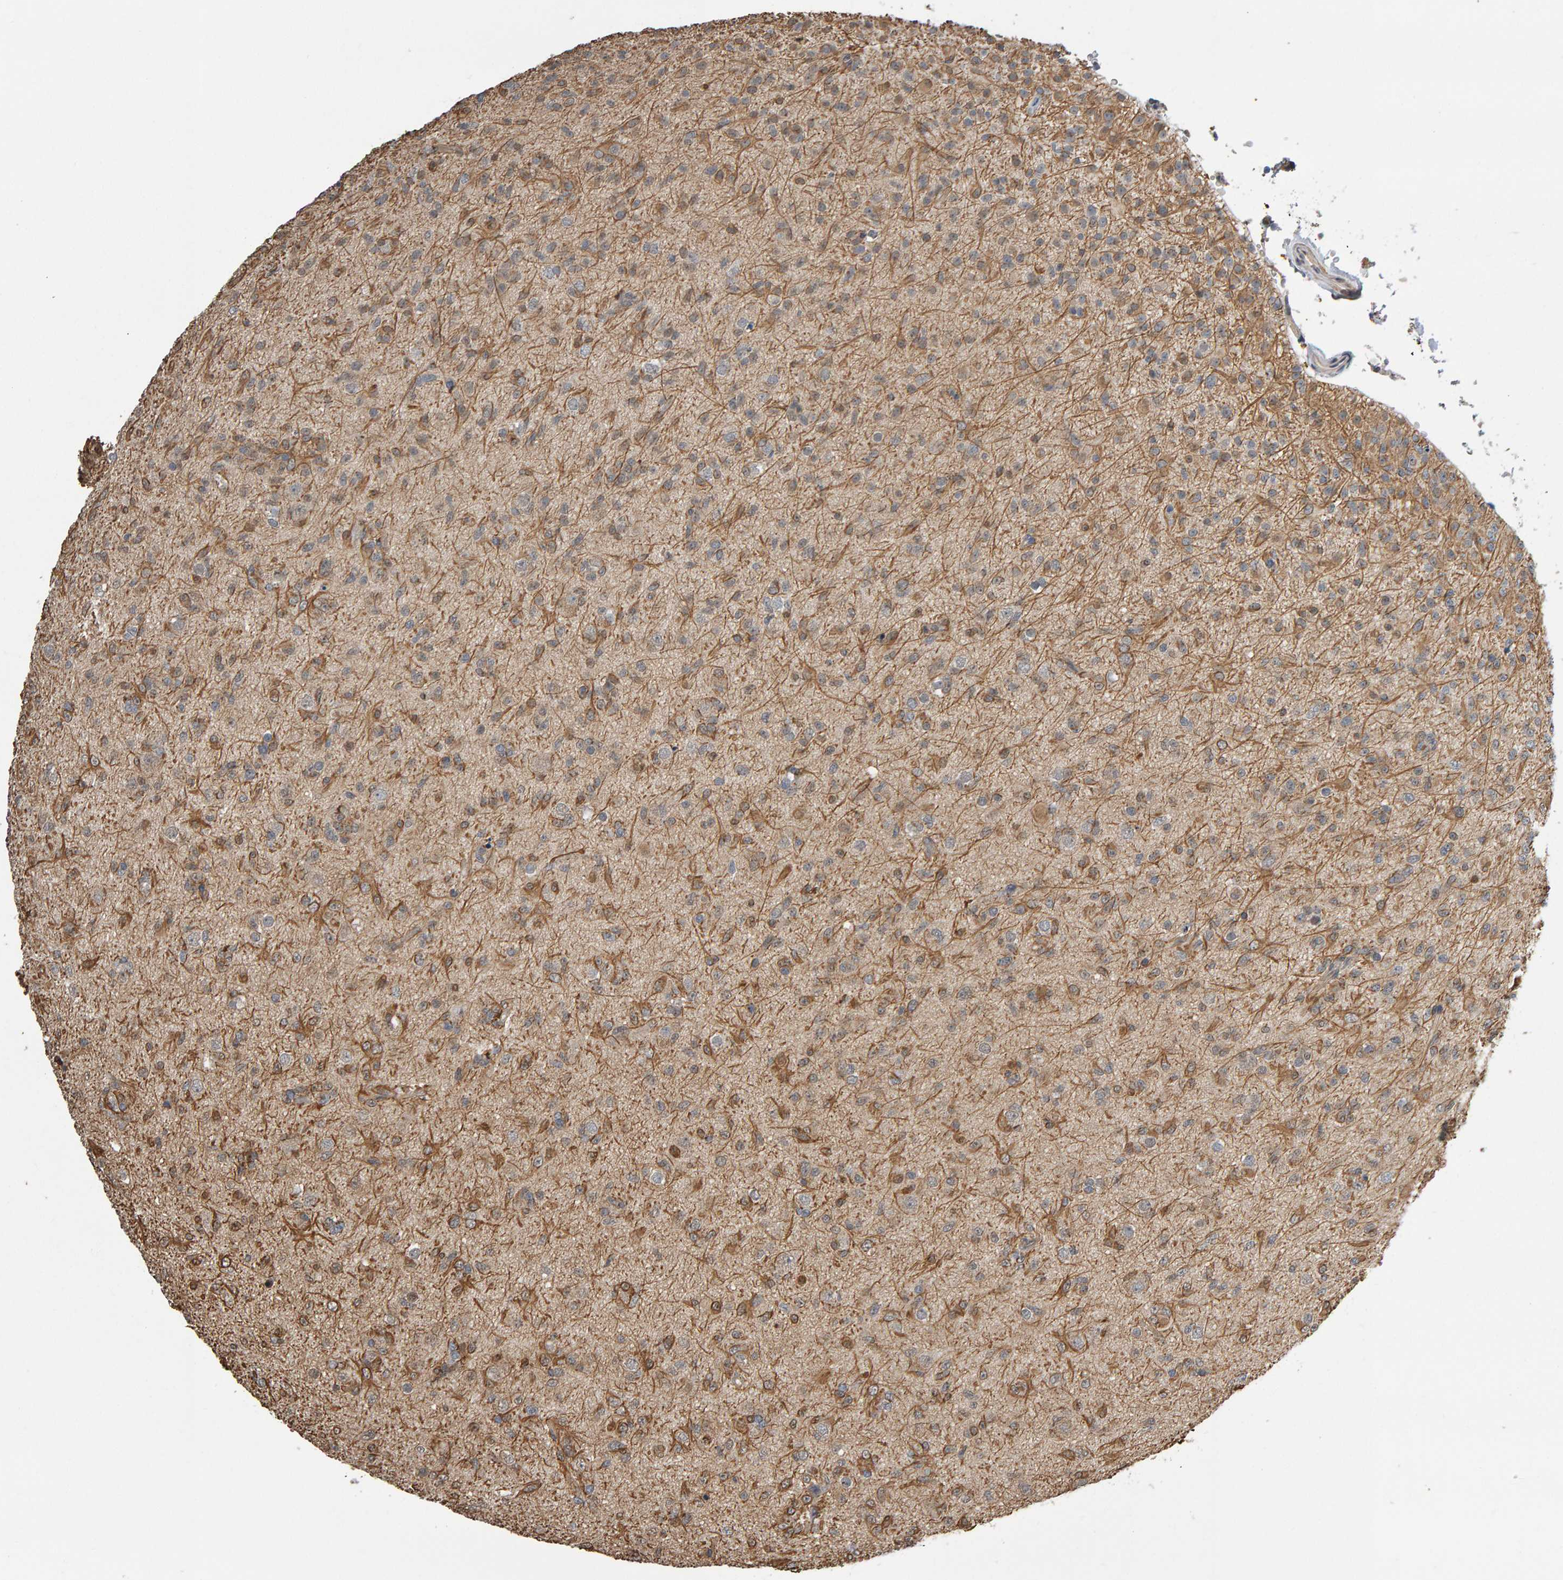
{"staining": {"intensity": "weak", "quantity": ">75%", "location": "cytoplasmic/membranous"}, "tissue": "glioma", "cell_type": "Tumor cells", "image_type": "cancer", "snomed": [{"axis": "morphology", "description": "Glioma, malignant, Low grade"}, {"axis": "topography", "description": "Brain"}], "caption": "This is an image of IHC staining of glioma, which shows weak staining in the cytoplasmic/membranous of tumor cells.", "gene": "COASY", "patient": {"sex": "male", "age": 65}}